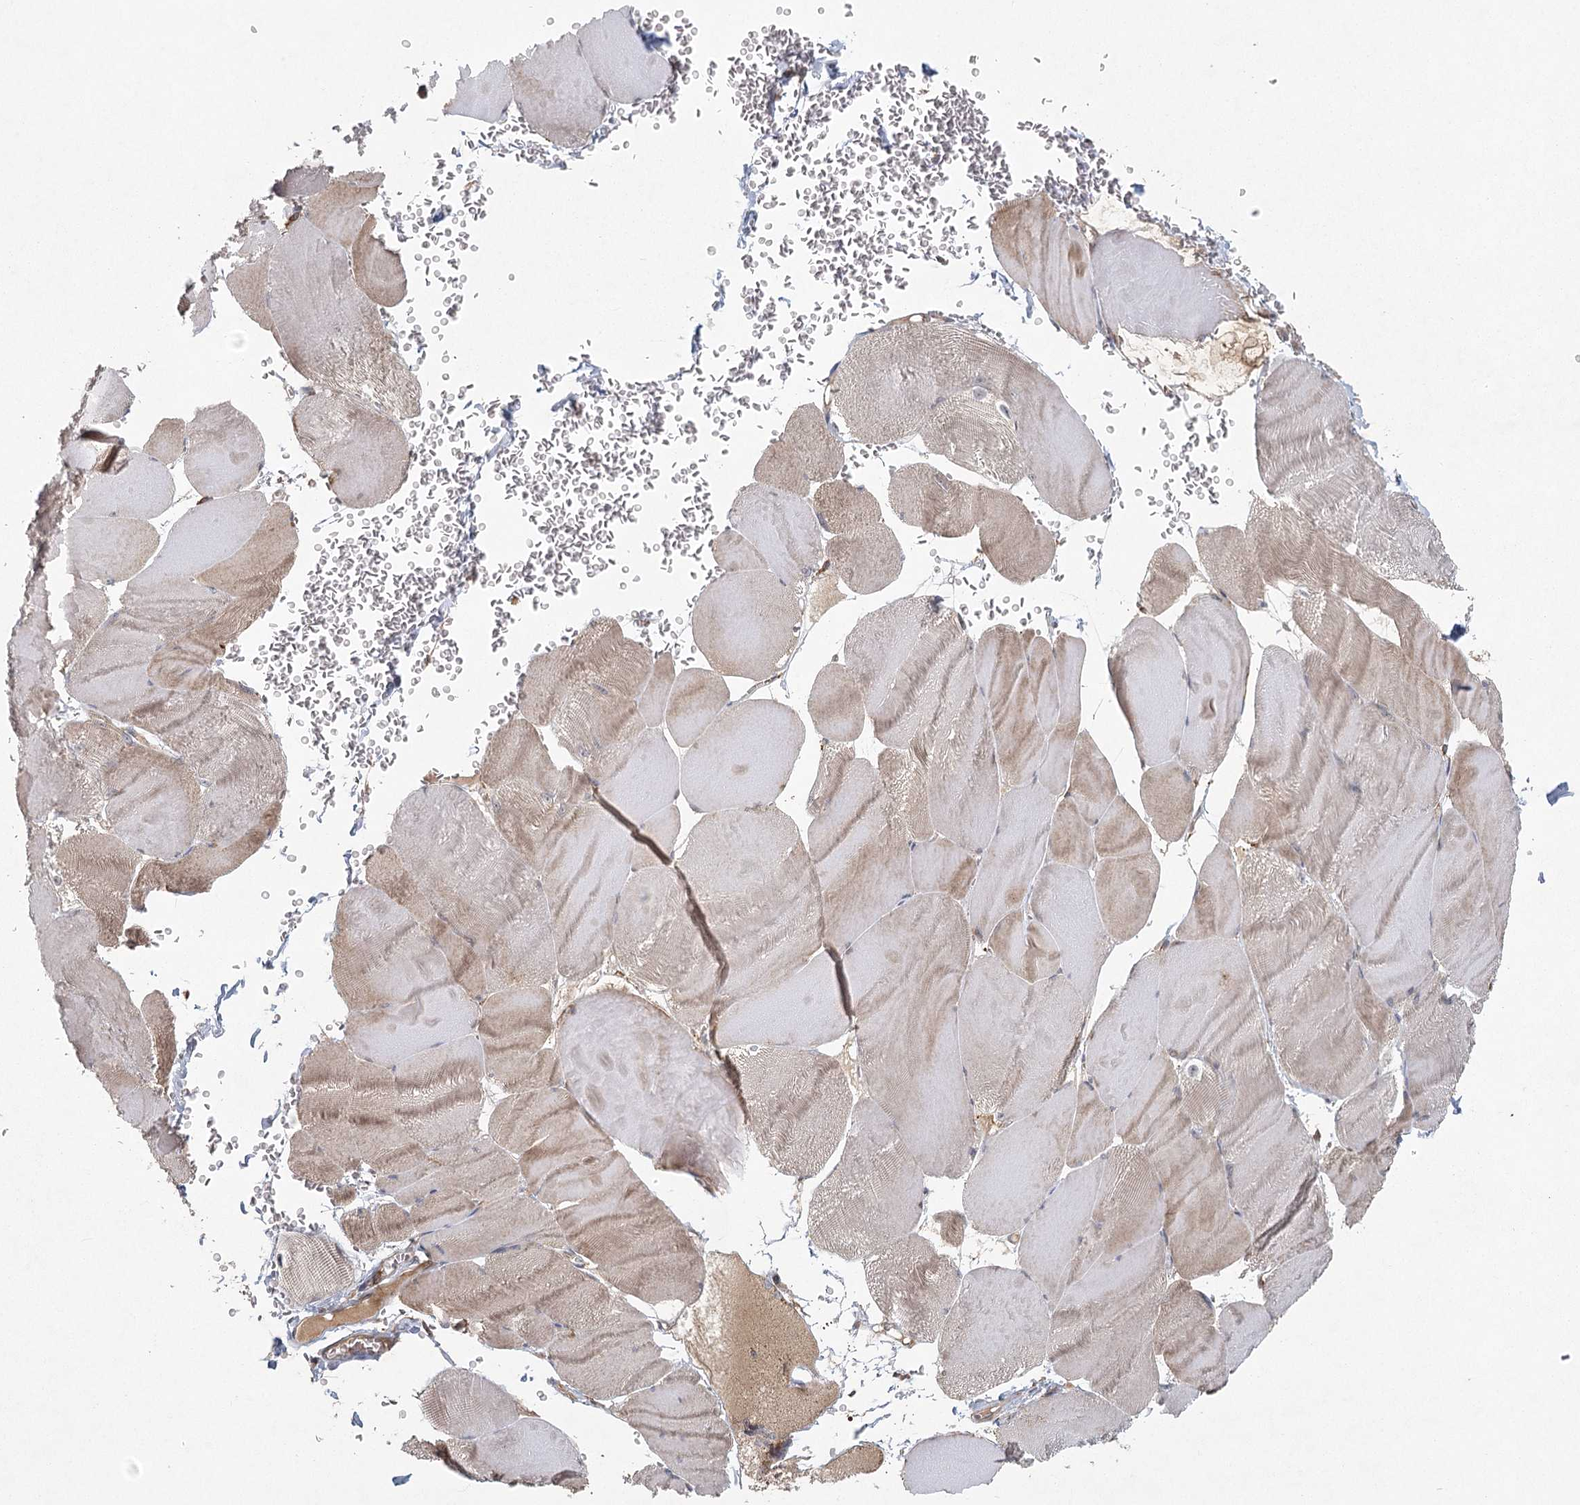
{"staining": {"intensity": "weak", "quantity": "<25%", "location": "cytoplasmic/membranous"}, "tissue": "skeletal muscle", "cell_type": "Myocytes", "image_type": "normal", "snomed": [{"axis": "morphology", "description": "Normal tissue, NOS"}, {"axis": "morphology", "description": "Basal cell carcinoma"}, {"axis": "topography", "description": "Skeletal muscle"}], "caption": "This photomicrograph is of unremarkable skeletal muscle stained with IHC to label a protein in brown with the nuclei are counter-stained blue. There is no positivity in myocytes.", "gene": "PLEKHA7", "patient": {"sex": "female", "age": 64}}